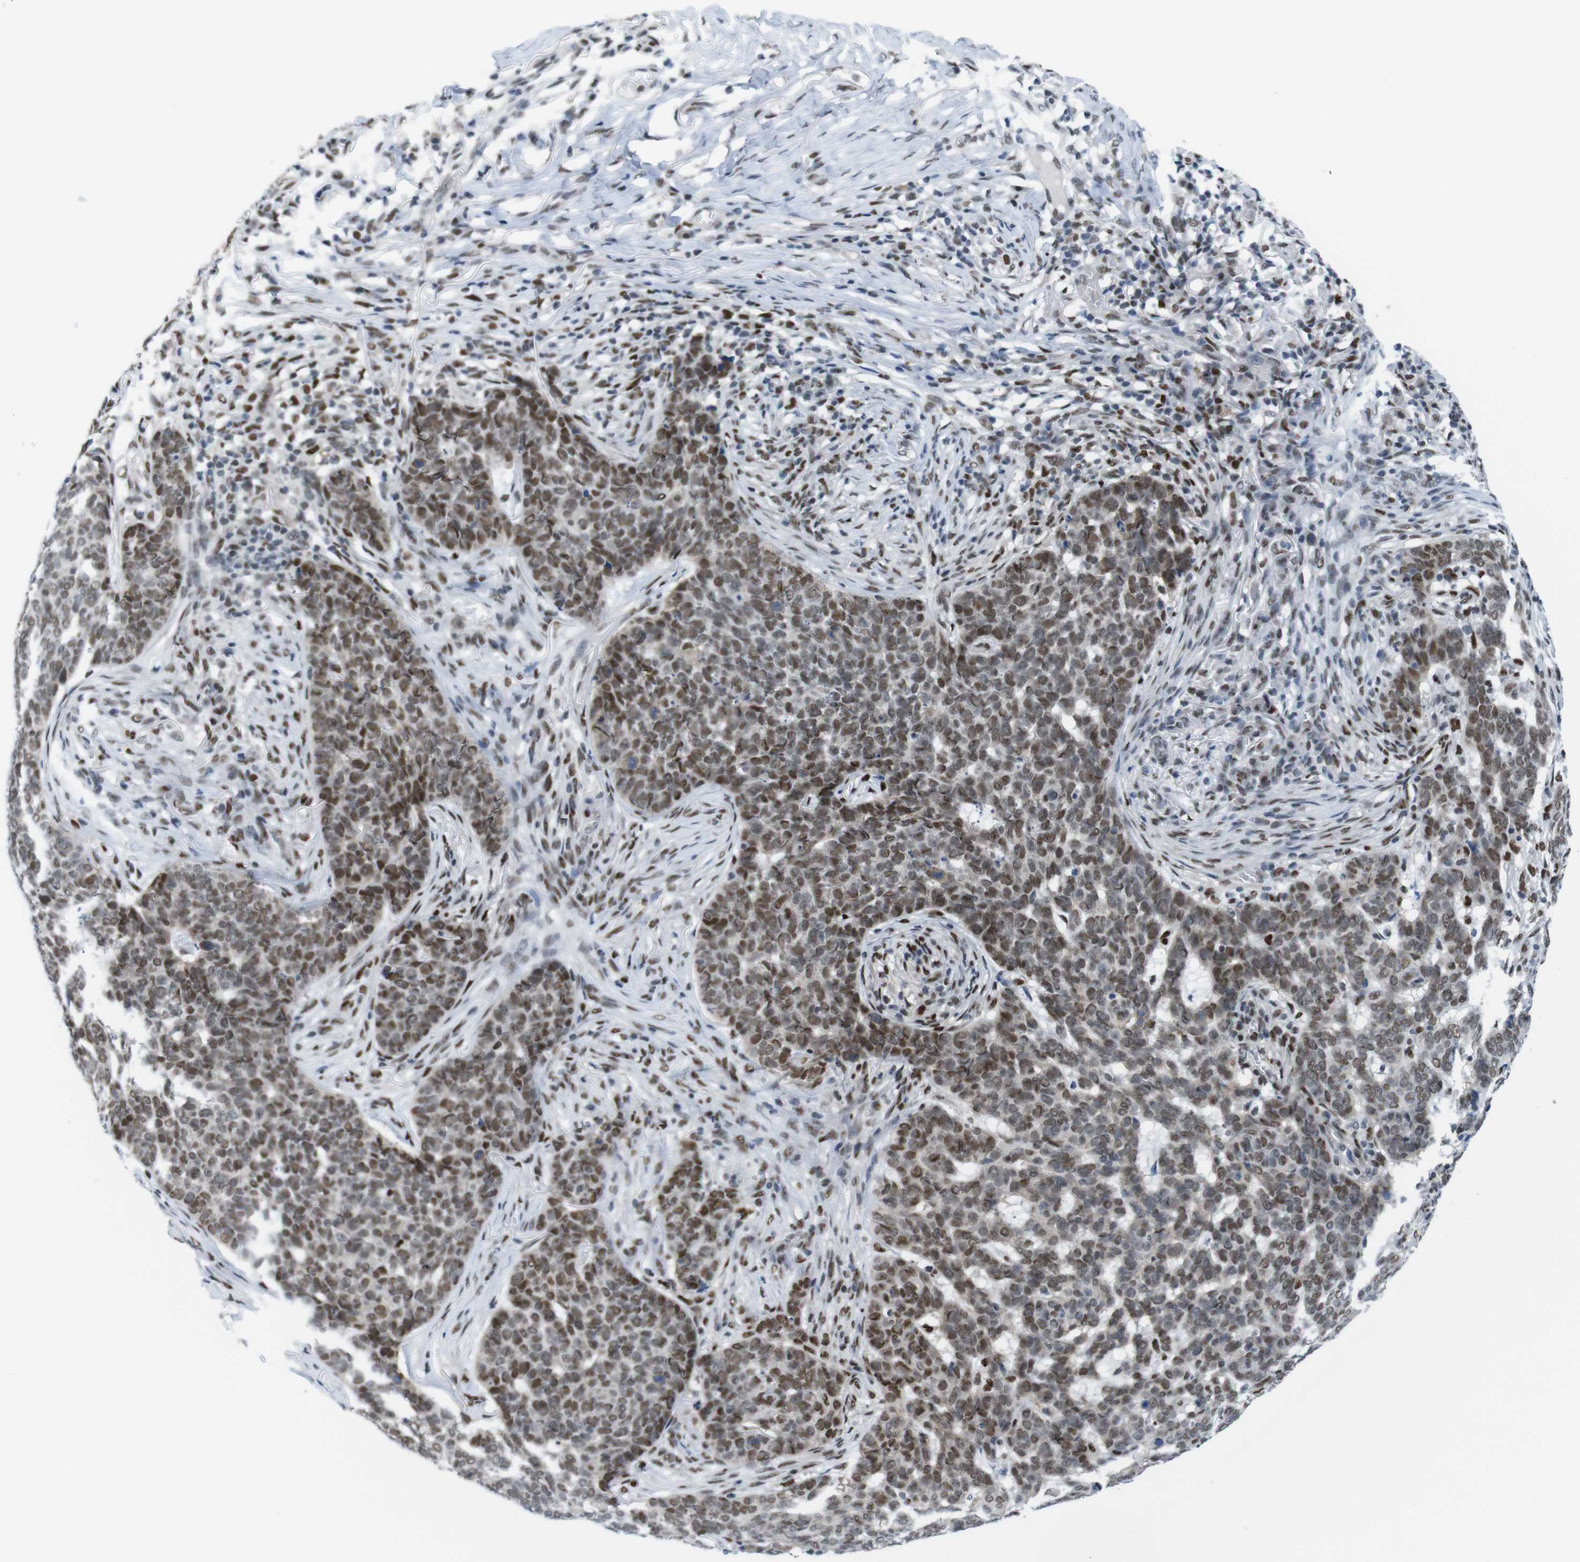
{"staining": {"intensity": "moderate", "quantity": ">75%", "location": "nuclear"}, "tissue": "skin cancer", "cell_type": "Tumor cells", "image_type": "cancer", "snomed": [{"axis": "morphology", "description": "Basal cell carcinoma"}, {"axis": "topography", "description": "Skin"}], "caption": "Skin basal cell carcinoma was stained to show a protein in brown. There is medium levels of moderate nuclear expression in about >75% of tumor cells. The staining was performed using DAB, with brown indicating positive protein expression. Nuclei are stained blue with hematoxylin.", "gene": "PSME3", "patient": {"sex": "male", "age": 85}}